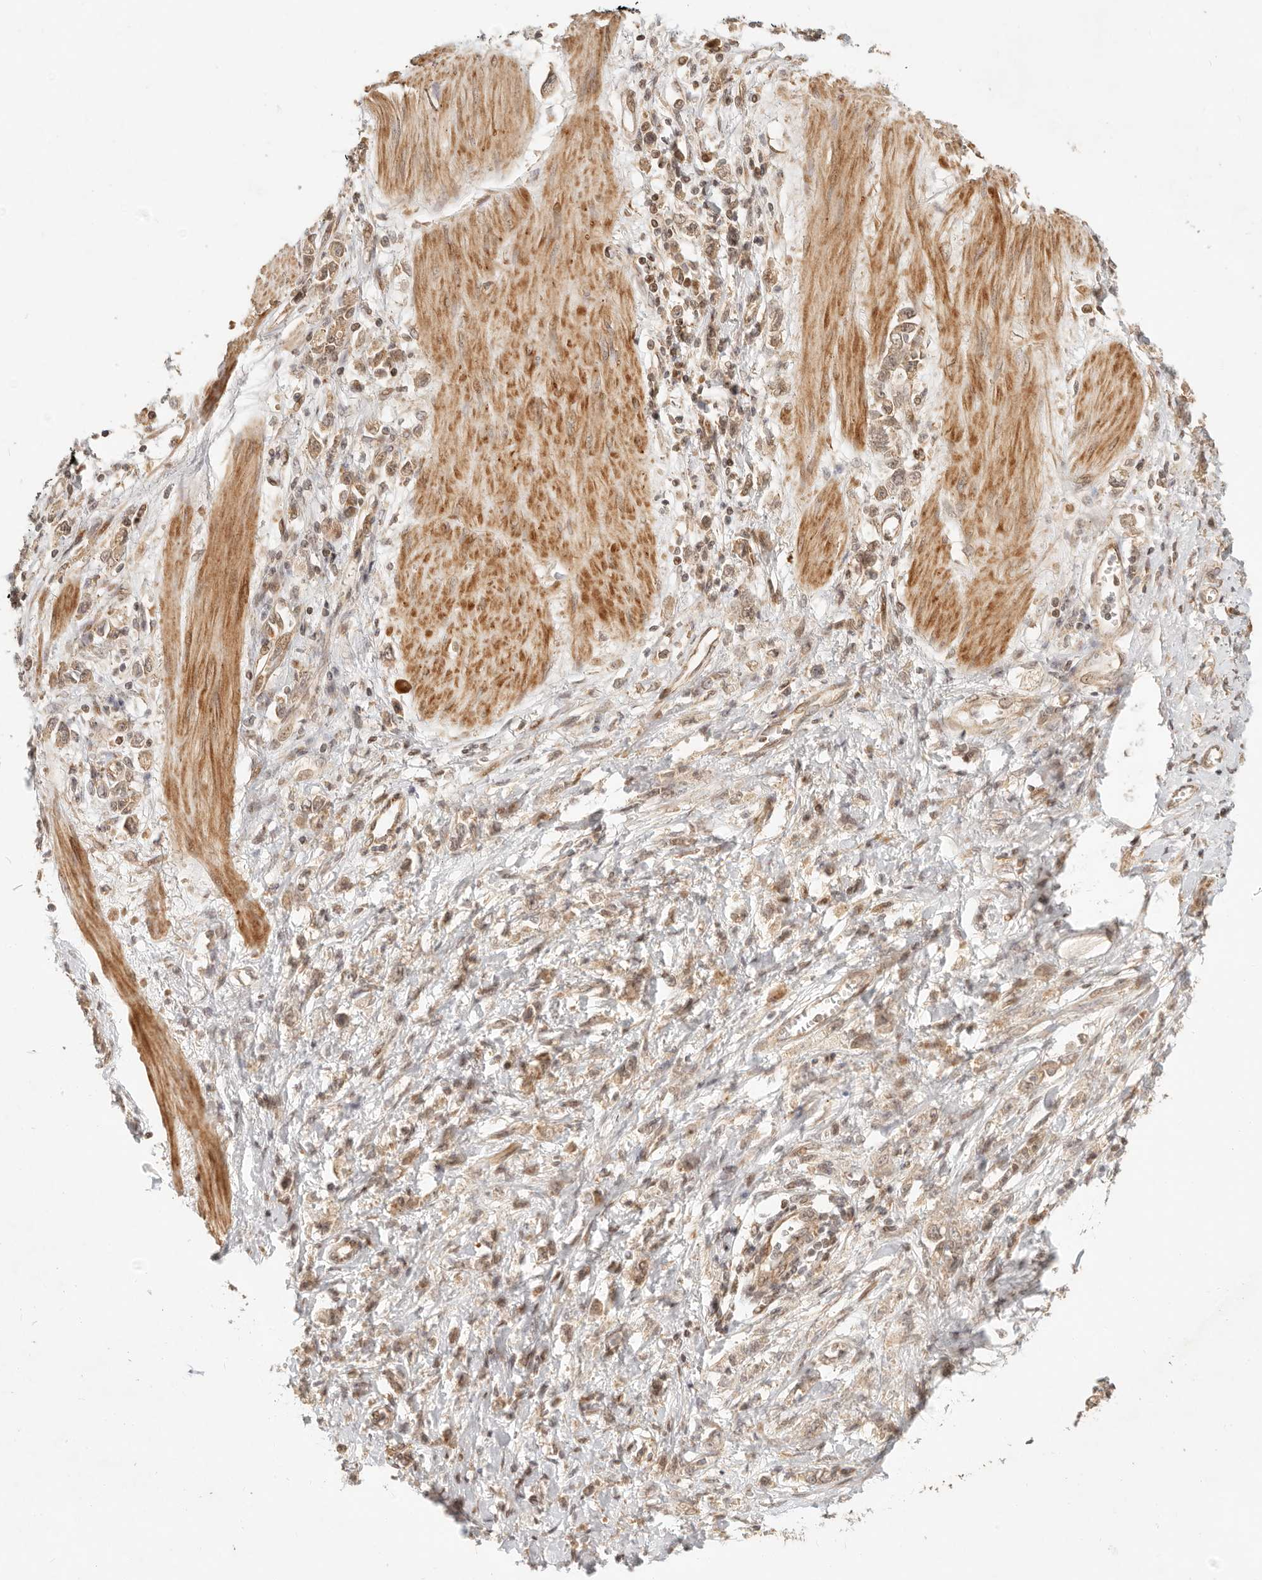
{"staining": {"intensity": "weak", "quantity": ">75%", "location": "cytoplasmic/membranous"}, "tissue": "stomach cancer", "cell_type": "Tumor cells", "image_type": "cancer", "snomed": [{"axis": "morphology", "description": "Adenocarcinoma, NOS"}, {"axis": "topography", "description": "Stomach"}], "caption": "Immunohistochemistry histopathology image of neoplastic tissue: stomach cancer (adenocarcinoma) stained using immunohistochemistry (IHC) shows low levels of weak protein expression localized specifically in the cytoplasmic/membranous of tumor cells, appearing as a cytoplasmic/membranous brown color.", "gene": "TIMM17A", "patient": {"sex": "female", "age": 76}}